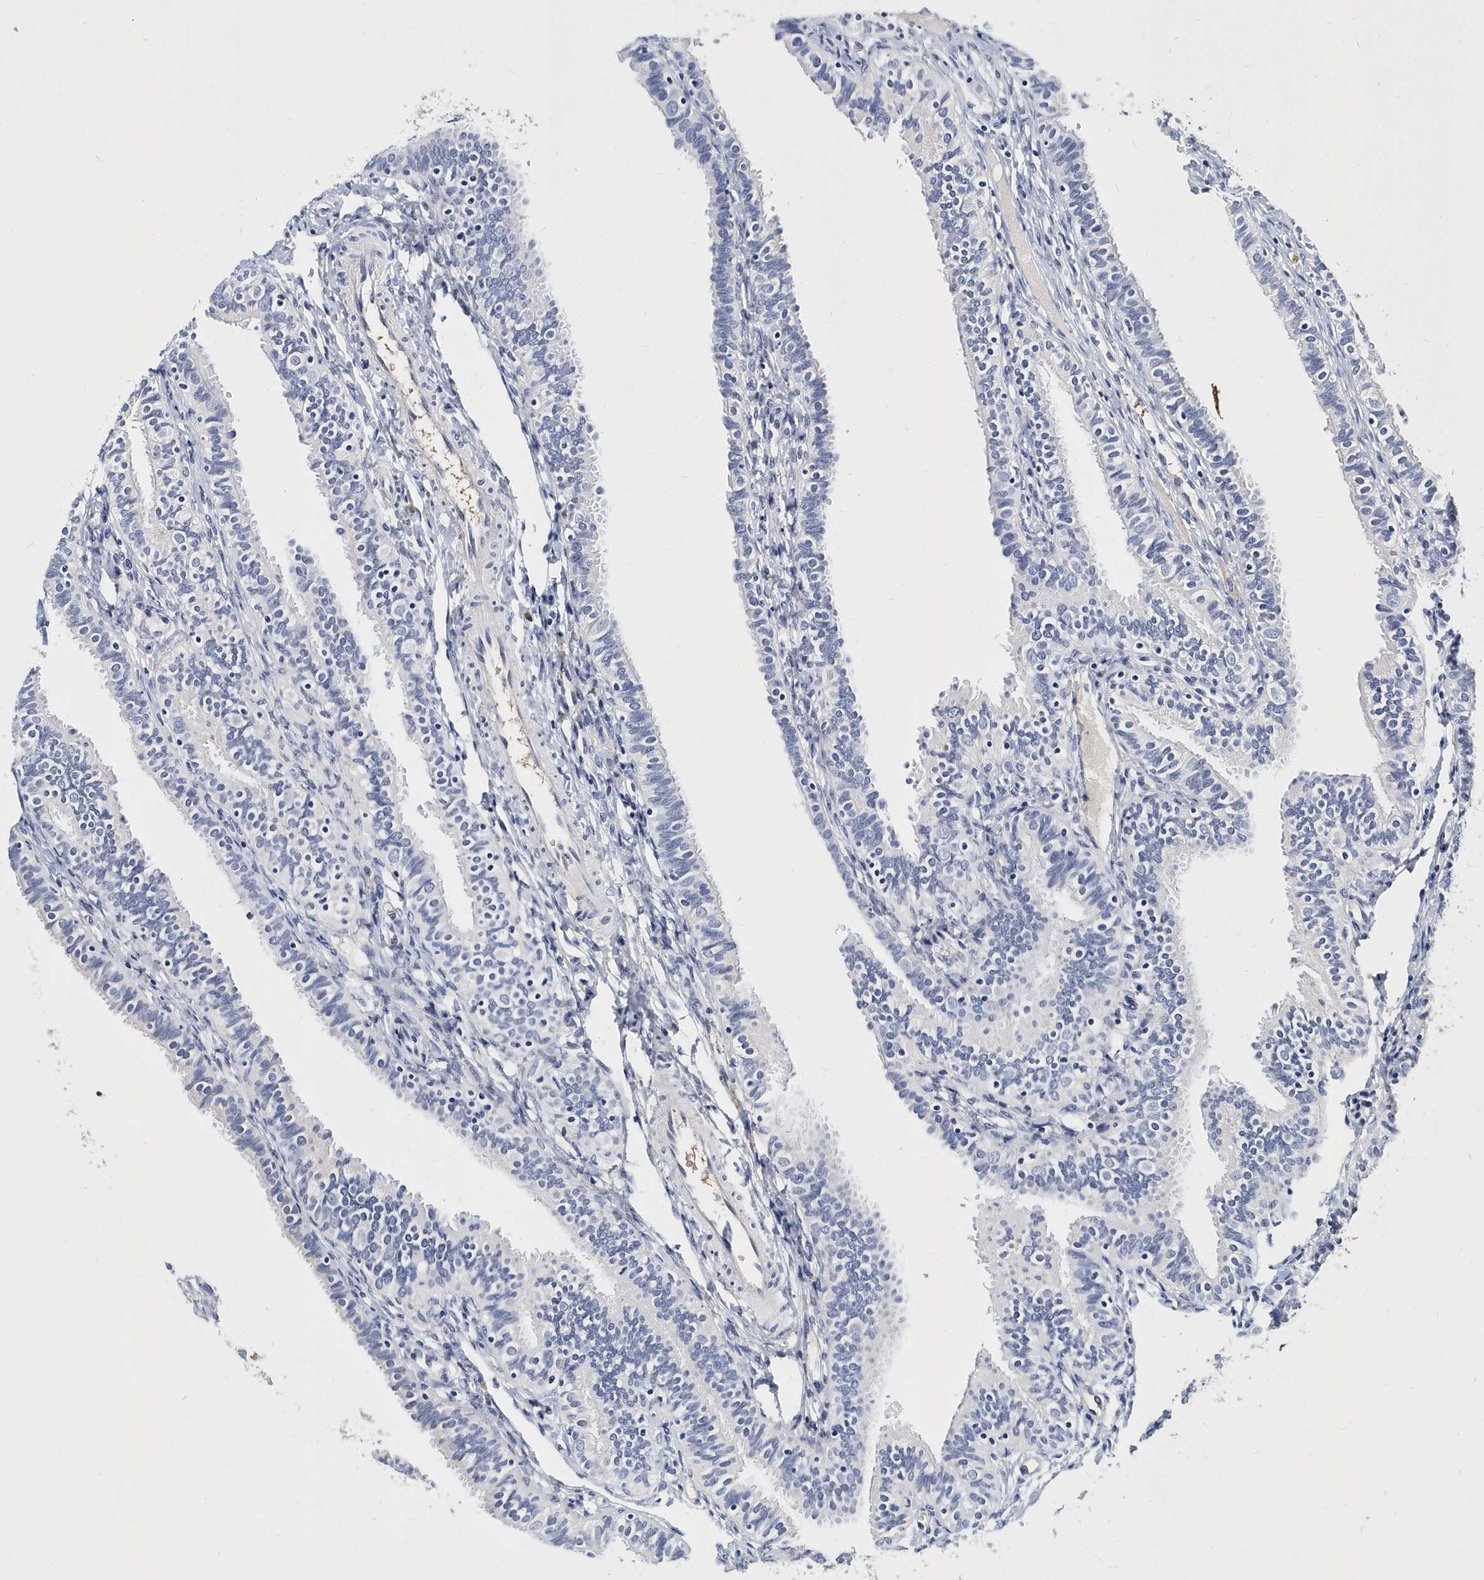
{"staining": {"intensity": "negative", "quantity": "none", "location": "none"}, "tissue": "fallopian tube", "cell_type": "Glandular cells", "image_type": "normal", "snomed": [{"axis": "morphology", "description": "Normal tissue, NOS"}, {"axis": "topography", "description": "Fallopian tube"}], "caption": "Glandular cells show no significant staining in benign fallopian tube. Nuclei are stained in blue.", "gene": "ITGA2B", "patient": {"sex": "female", "age": 35}}